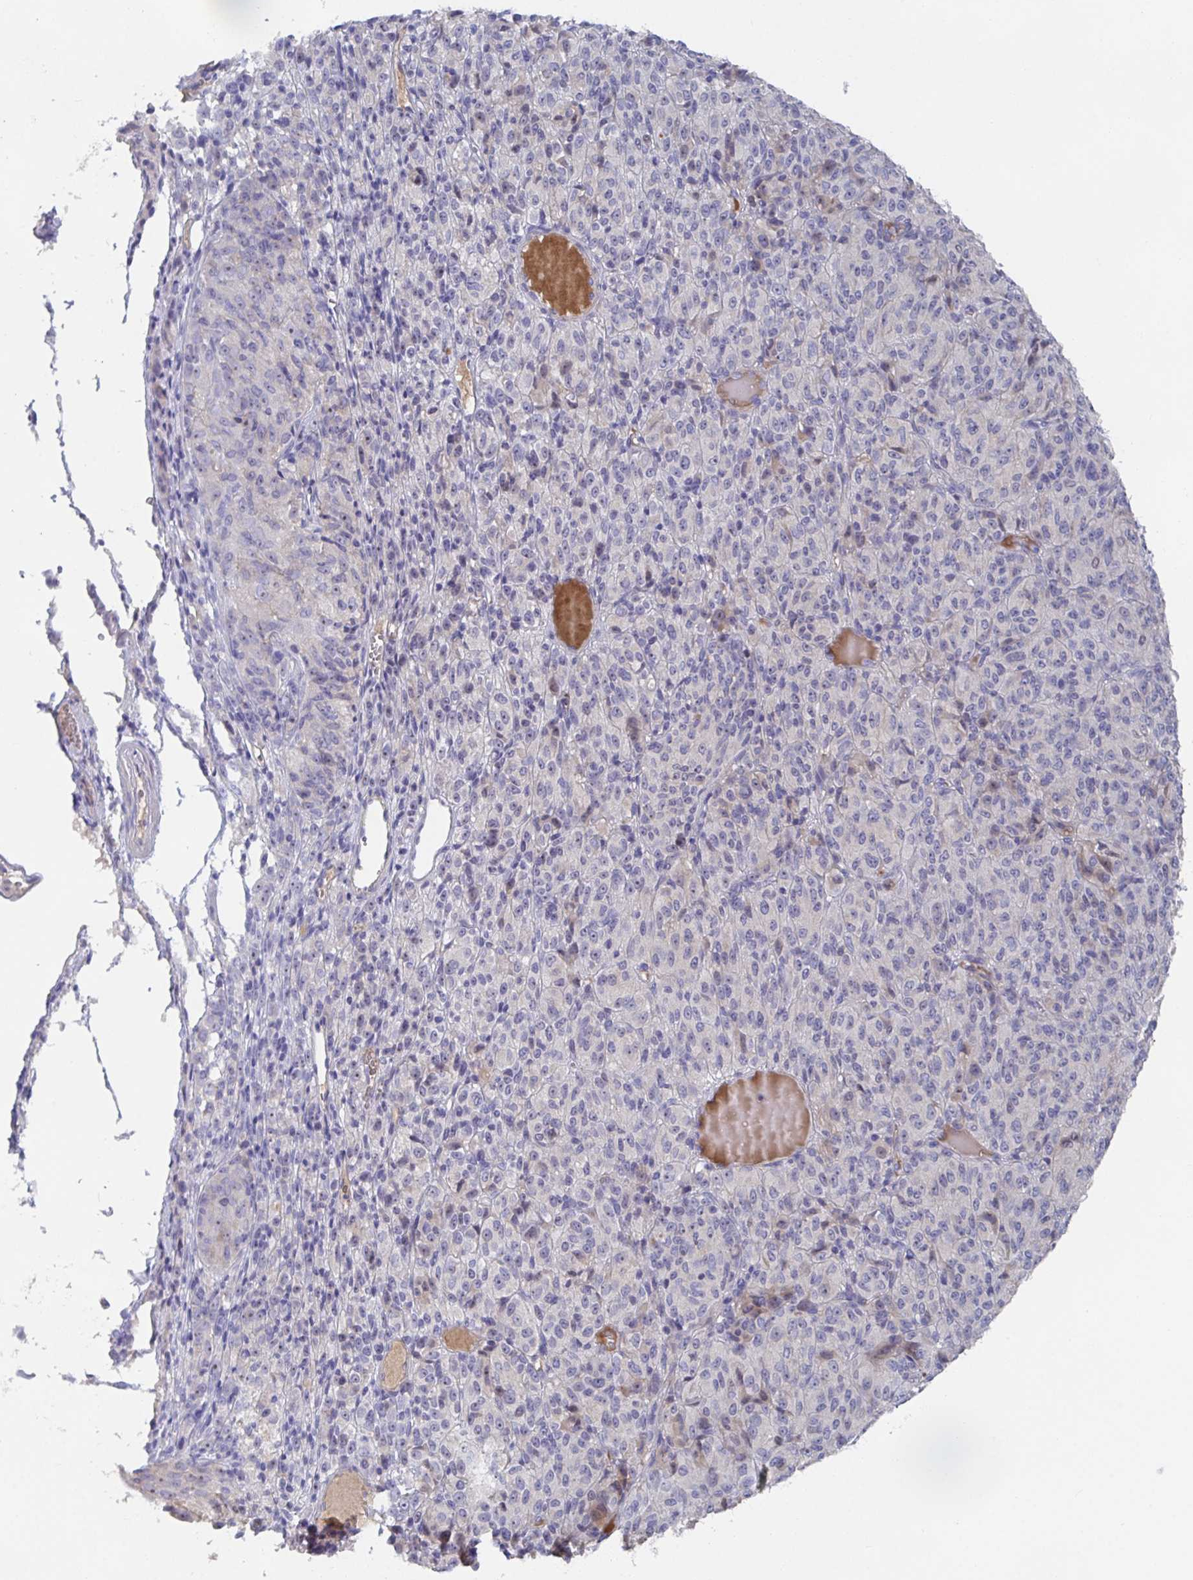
{"staining": {"intensity": "negative", "quantity": "none", "location": "none"}, "tissue": "melanoma", "cell_type": "Tumor cells", "image_type": "cancer", "snomed": [{"axis": "morphology", "description": "Malignant melanoma, Metastatic site"}, {"axis": "topography", "description": "Brain"}], "caption": "IHC image of melanoma stained for a protein (brown), which exhibits no expression in tumor cells. (Immunohistochemistry (ihc), brightfield microscopy, high magnification).", "gene": "ANO5", "patient": {"sex": "female", "age": 56}}